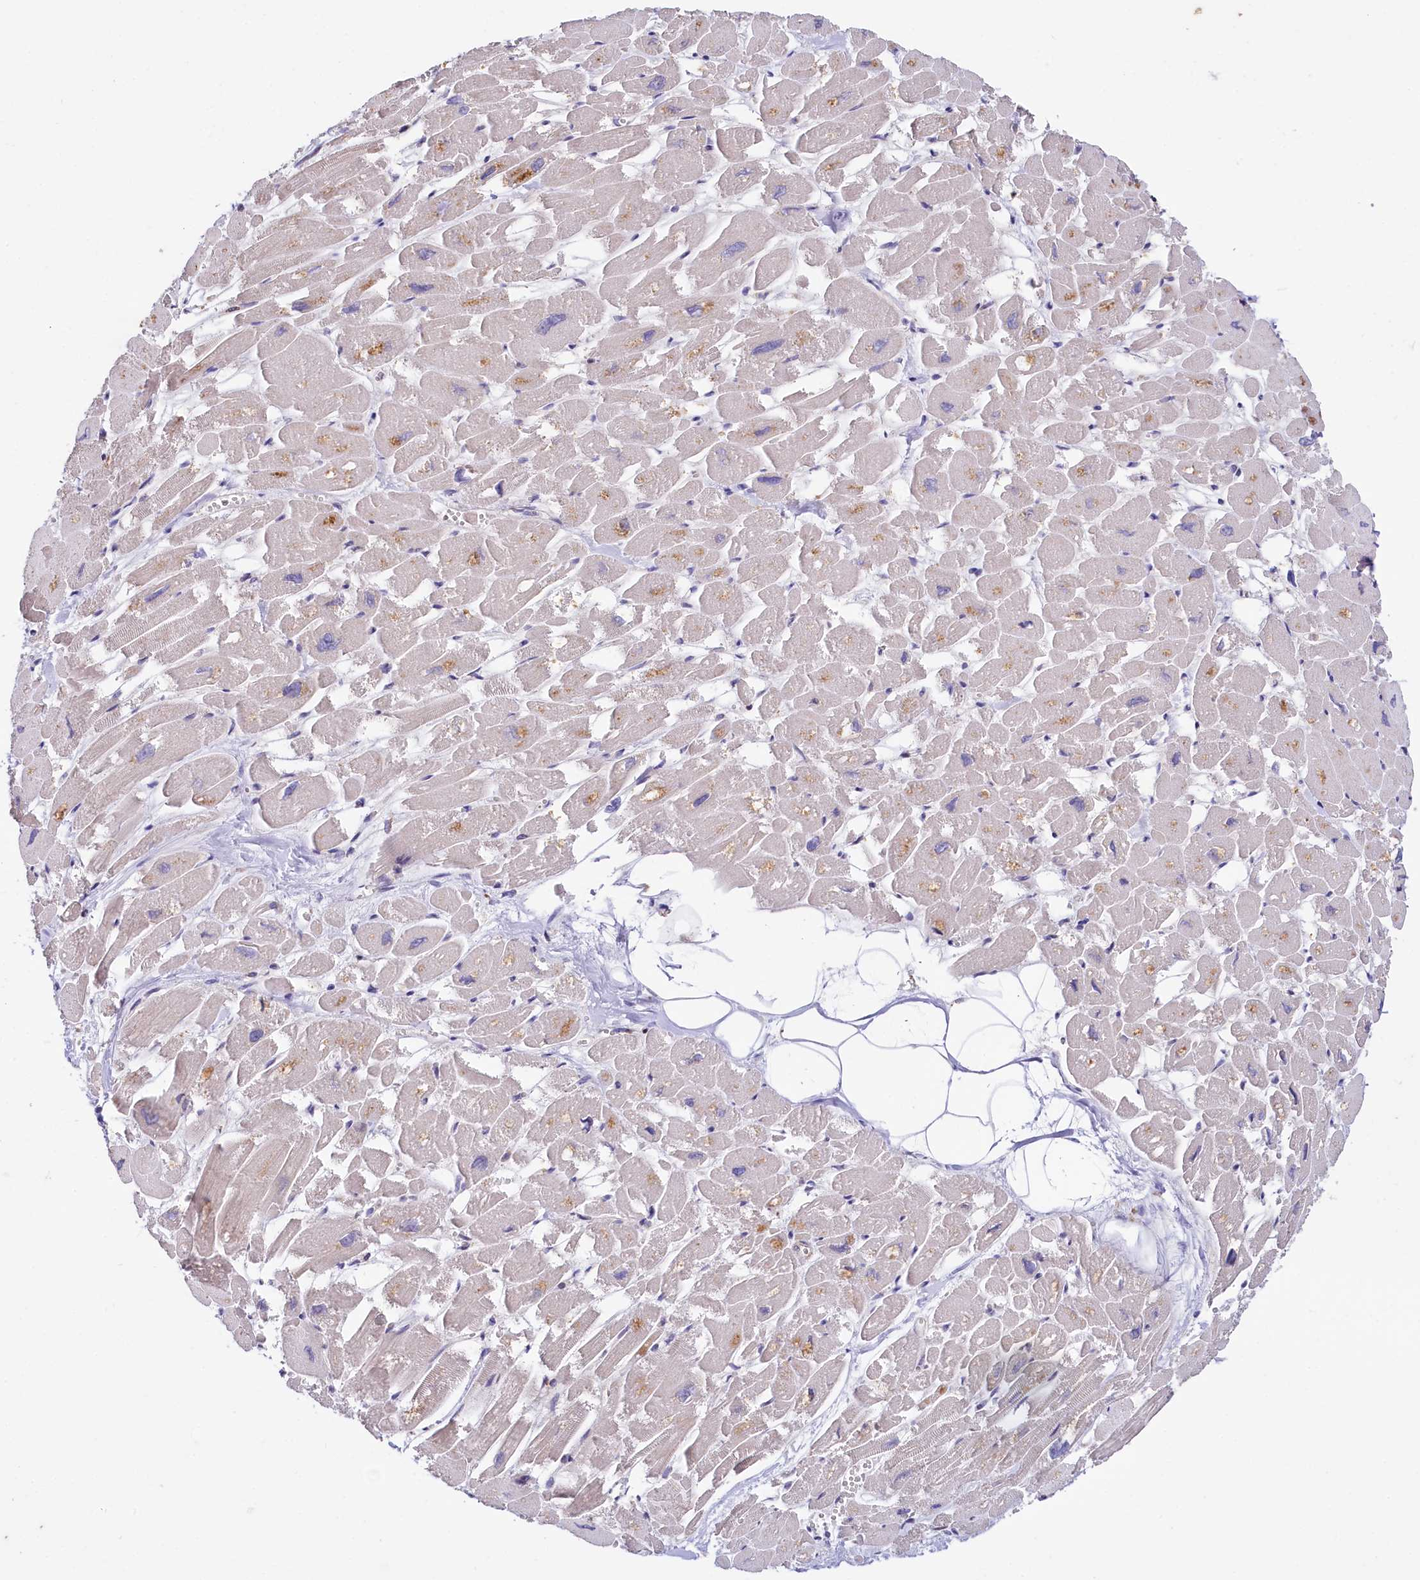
{"staining": {"intensity": "negative", "quantity": "none", "location": "none"}, "tissue": "heart muscle", "cell_type": "Cardiomyocytes", "image_type": "normal", "snomed": [{"axis": "morphology", "description": "Normal tissue, NOS"}, {"axis": "topography", "description": "Heart"}], "caption": "Immunohistochemical staining of benign human heart muscle exhibits no significant staining in cardiomyocytes.", "gene": "RPUSD3", "patient": {"sex": "male", "age": 54}}